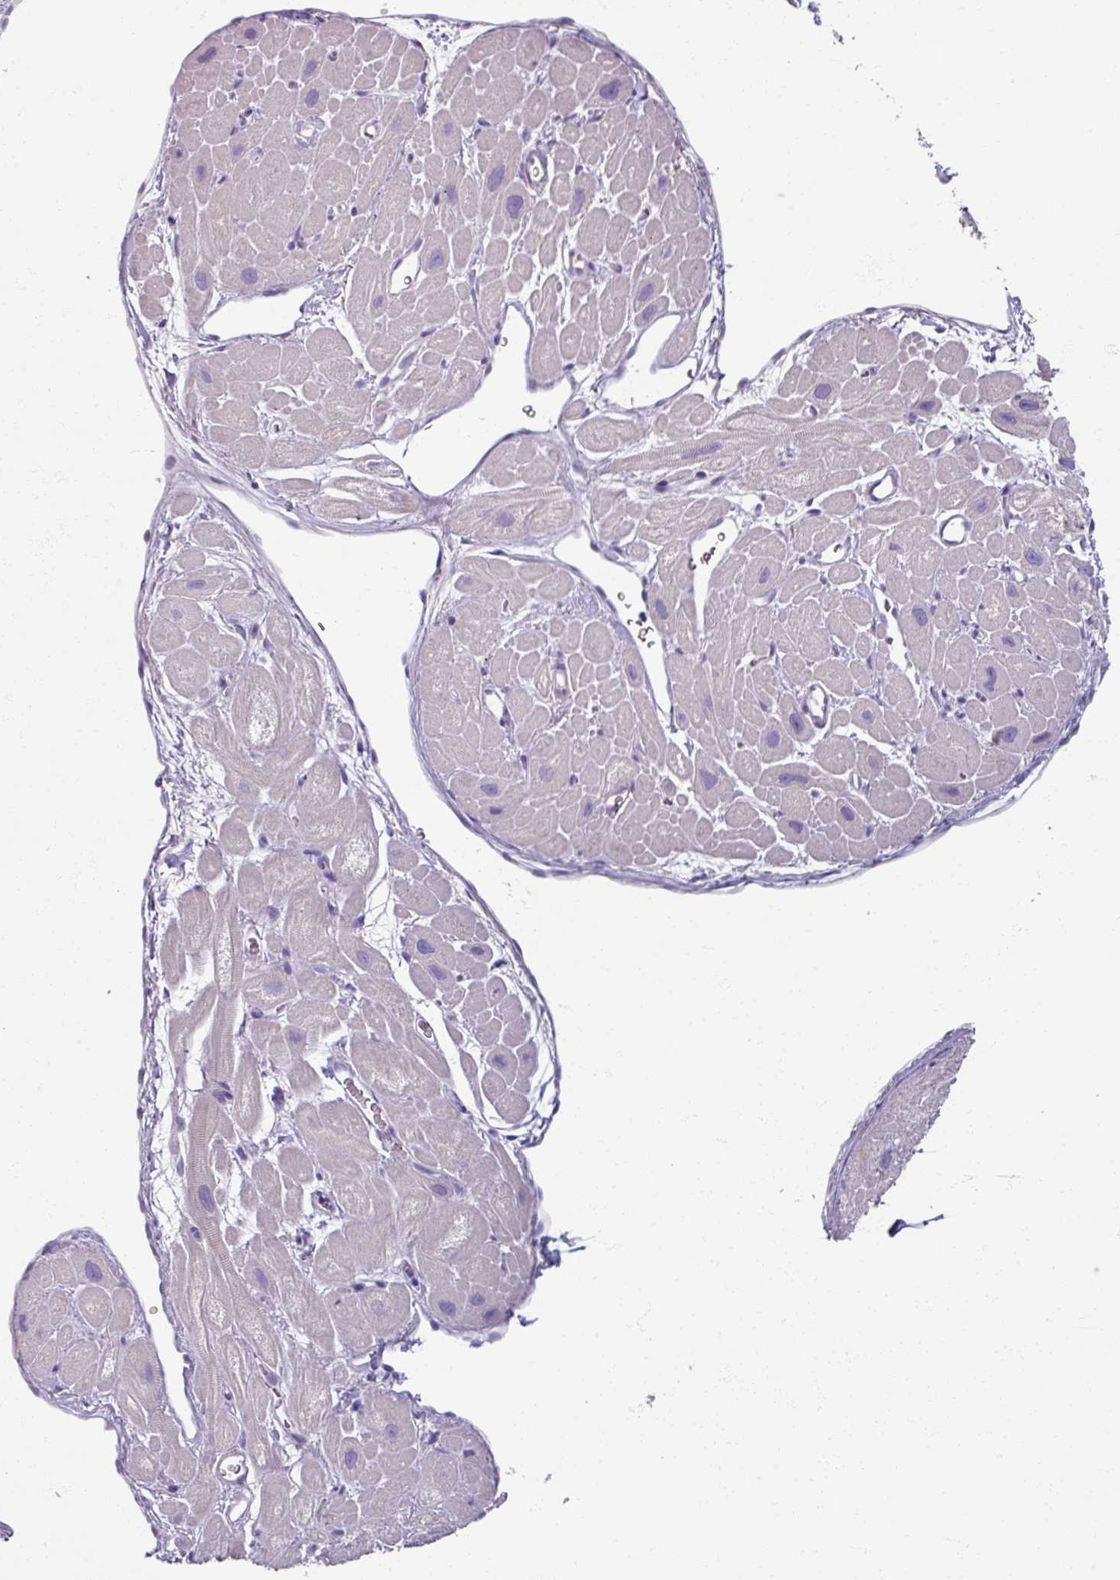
{"staining": {"intensity": "negative", "quantity": "none", "location": "none"}, "tissue": "heart muscle", "cell_type": "Cardiomyocytes", "image_type": "normal", "snomed": [{"axis": "morphology", "description": "Normal tissue, NOS"}, {"axis": "topography", "description": "Heart"}], "caption": "A photomicrograph of heart muscle stained for a protein shows no brown staining in cardiomyocytes. Nuclei are stained in blue.", "gene": "SMIM11", "patient": {"sex": "male", "age": 49}}